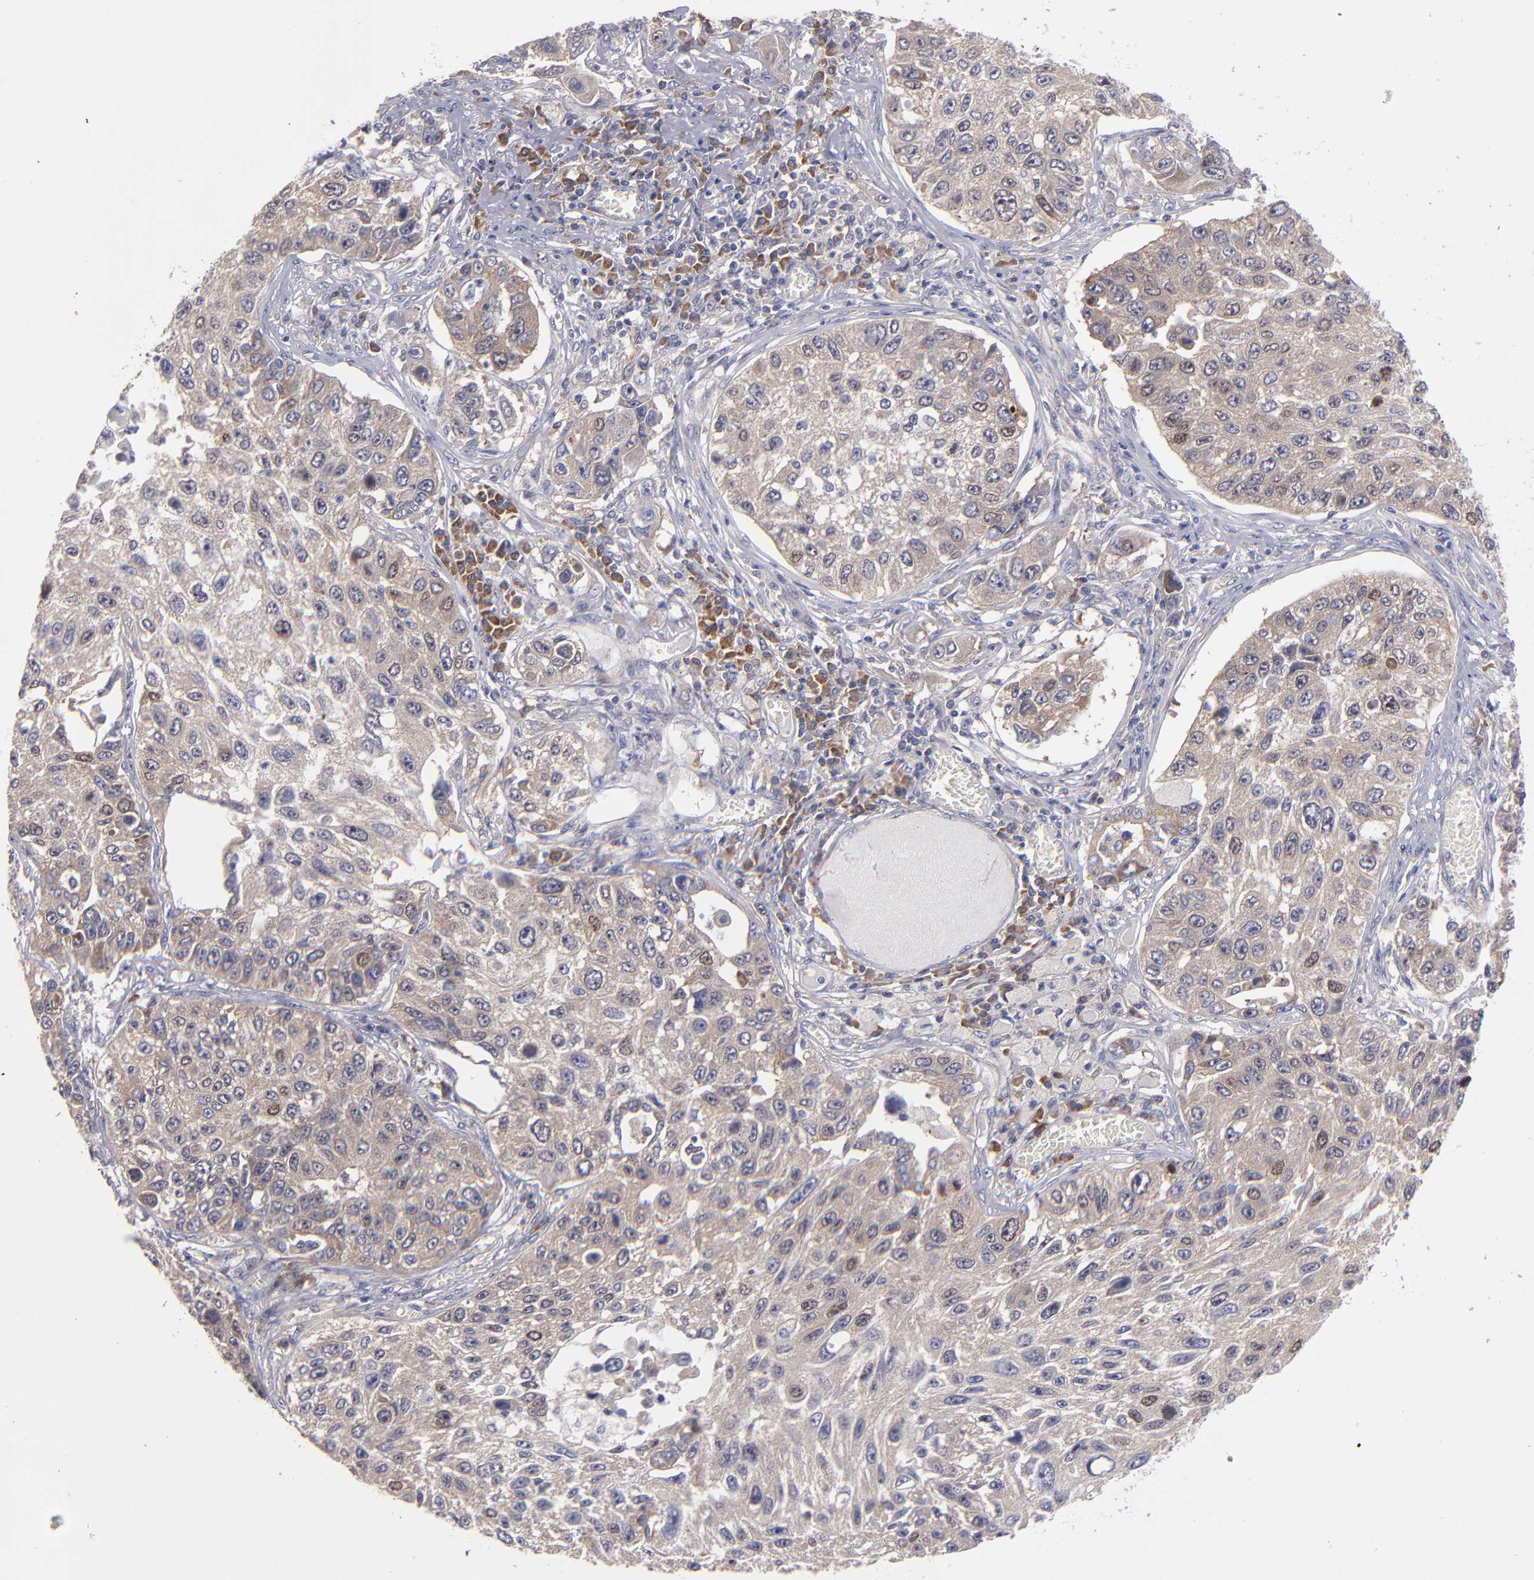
{"staining": {"intensity": "weak", "quantity": ">75%", "location": "cytoplasmic/membranous"}, "tissue": "lung cancer", "cell_type": "Tumor cells", "image_type": "cancer", "snomed": [{"axis": "morphology", "description": "Squamous cell carcinoma, NOS"}, {"axis": "topography", "description": "Lung"}], "caption": "This image exhibits lung squamous cell carcinoma stained with immunohistochemistry (IHC) to label a protein in brown. The cytoplasmic/membranous of tumor cells show weak positivity for the protein. Nuclei are counter-stained blue.", "gene": "EIF3L", "patient": {"sex": "male", "age": 71}}